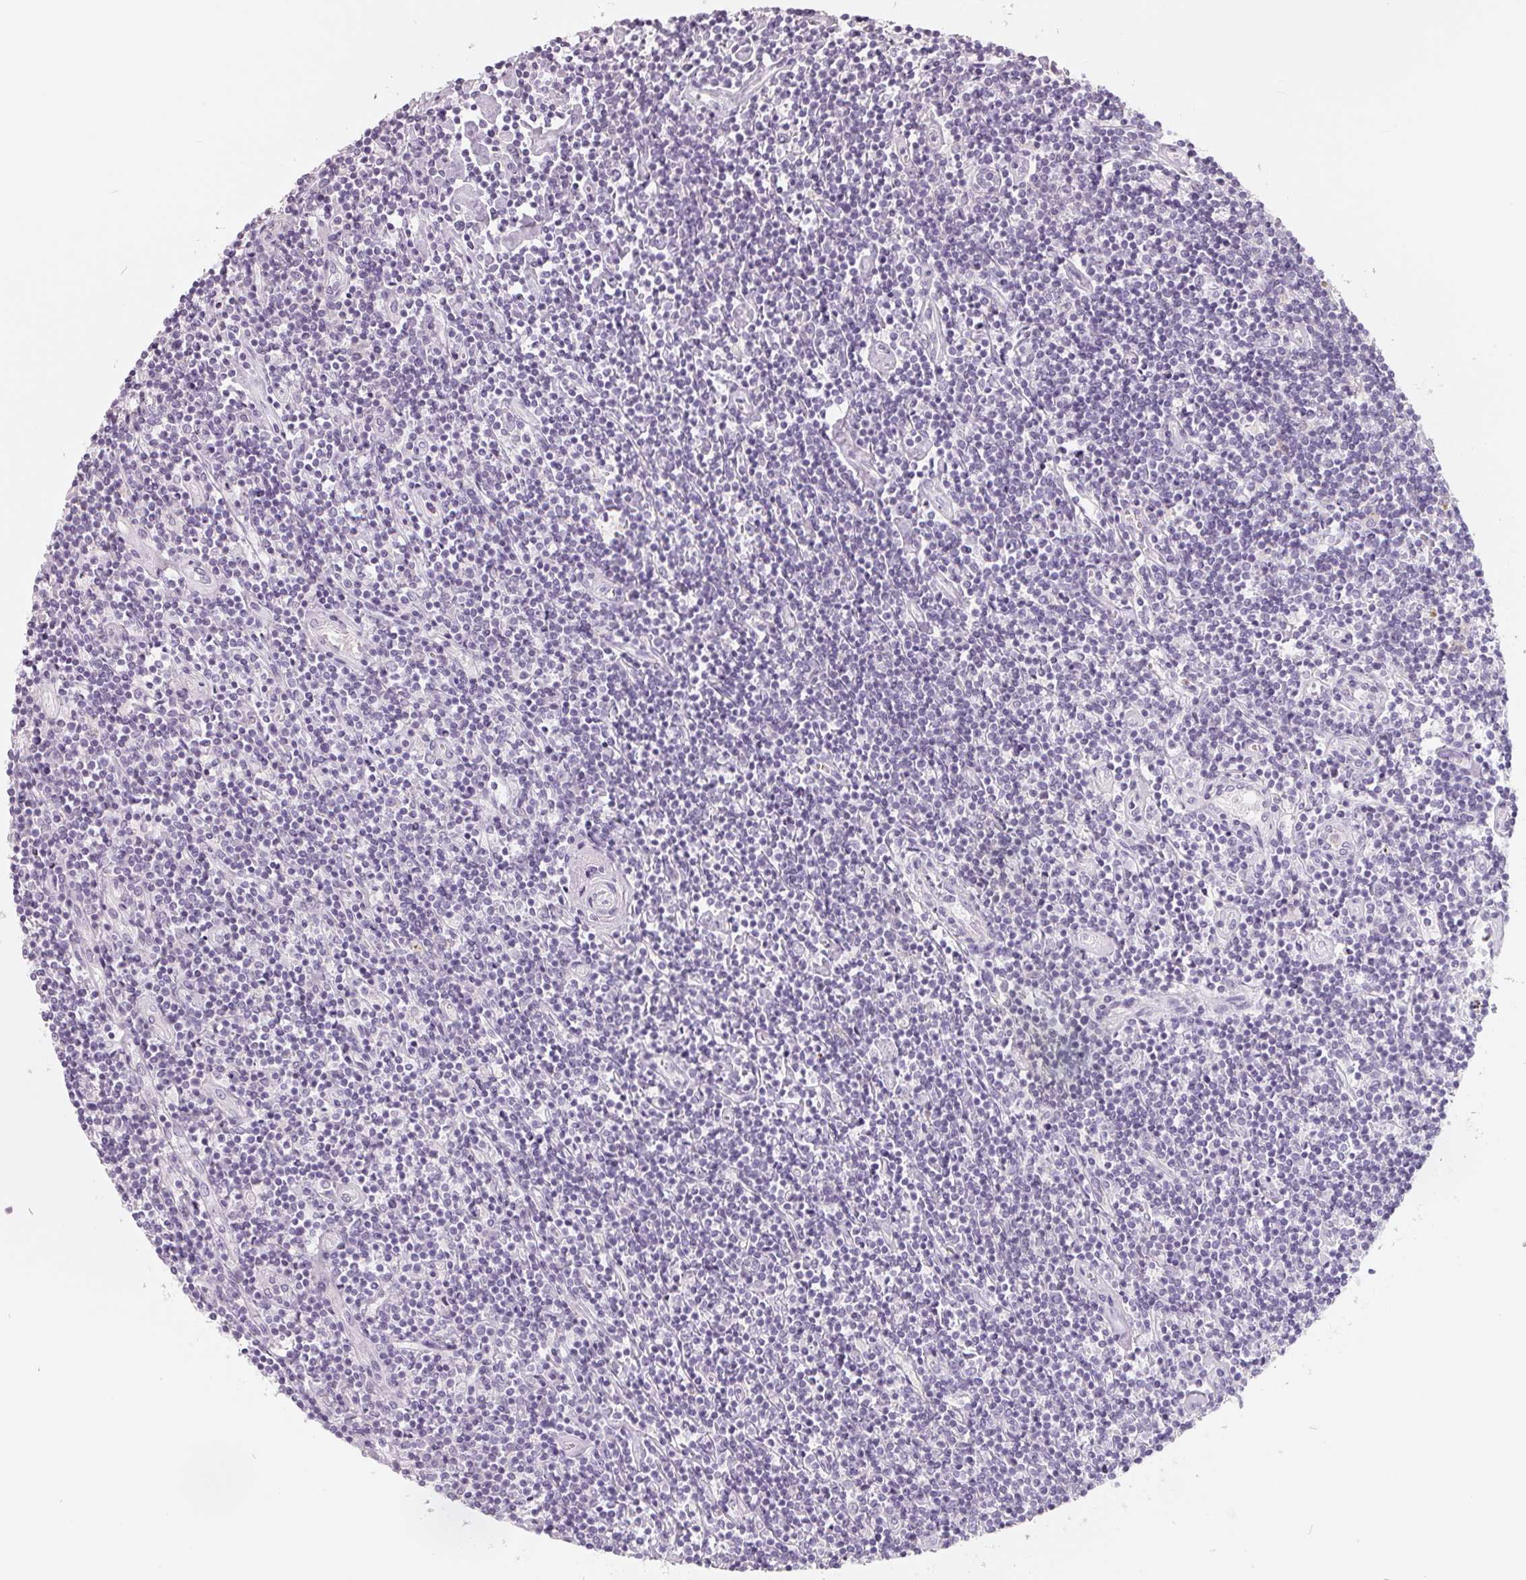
{"staining": {"intensity": "negative", "quantity": "none", "location": "none"}, "tissue": "lymphoma", "cell_type": "Tumor cells", "image_type": "cancer", "snomed": [{"axis": "morphology", "description": "Hodgkin's disease, NOS"}, {"axis": "topography", "description": "Lymph node"}], "caption": "Micrograph shows no protein expression in tumor cells of lymphoma tissue. (DAB (3,3'-diaminobenzidine) immunohistochemistry (IHC) visualized using brightfield microscopy, high magnification).", "gene": "FTCD", "patient": {"sex": "male", "age": 40}}